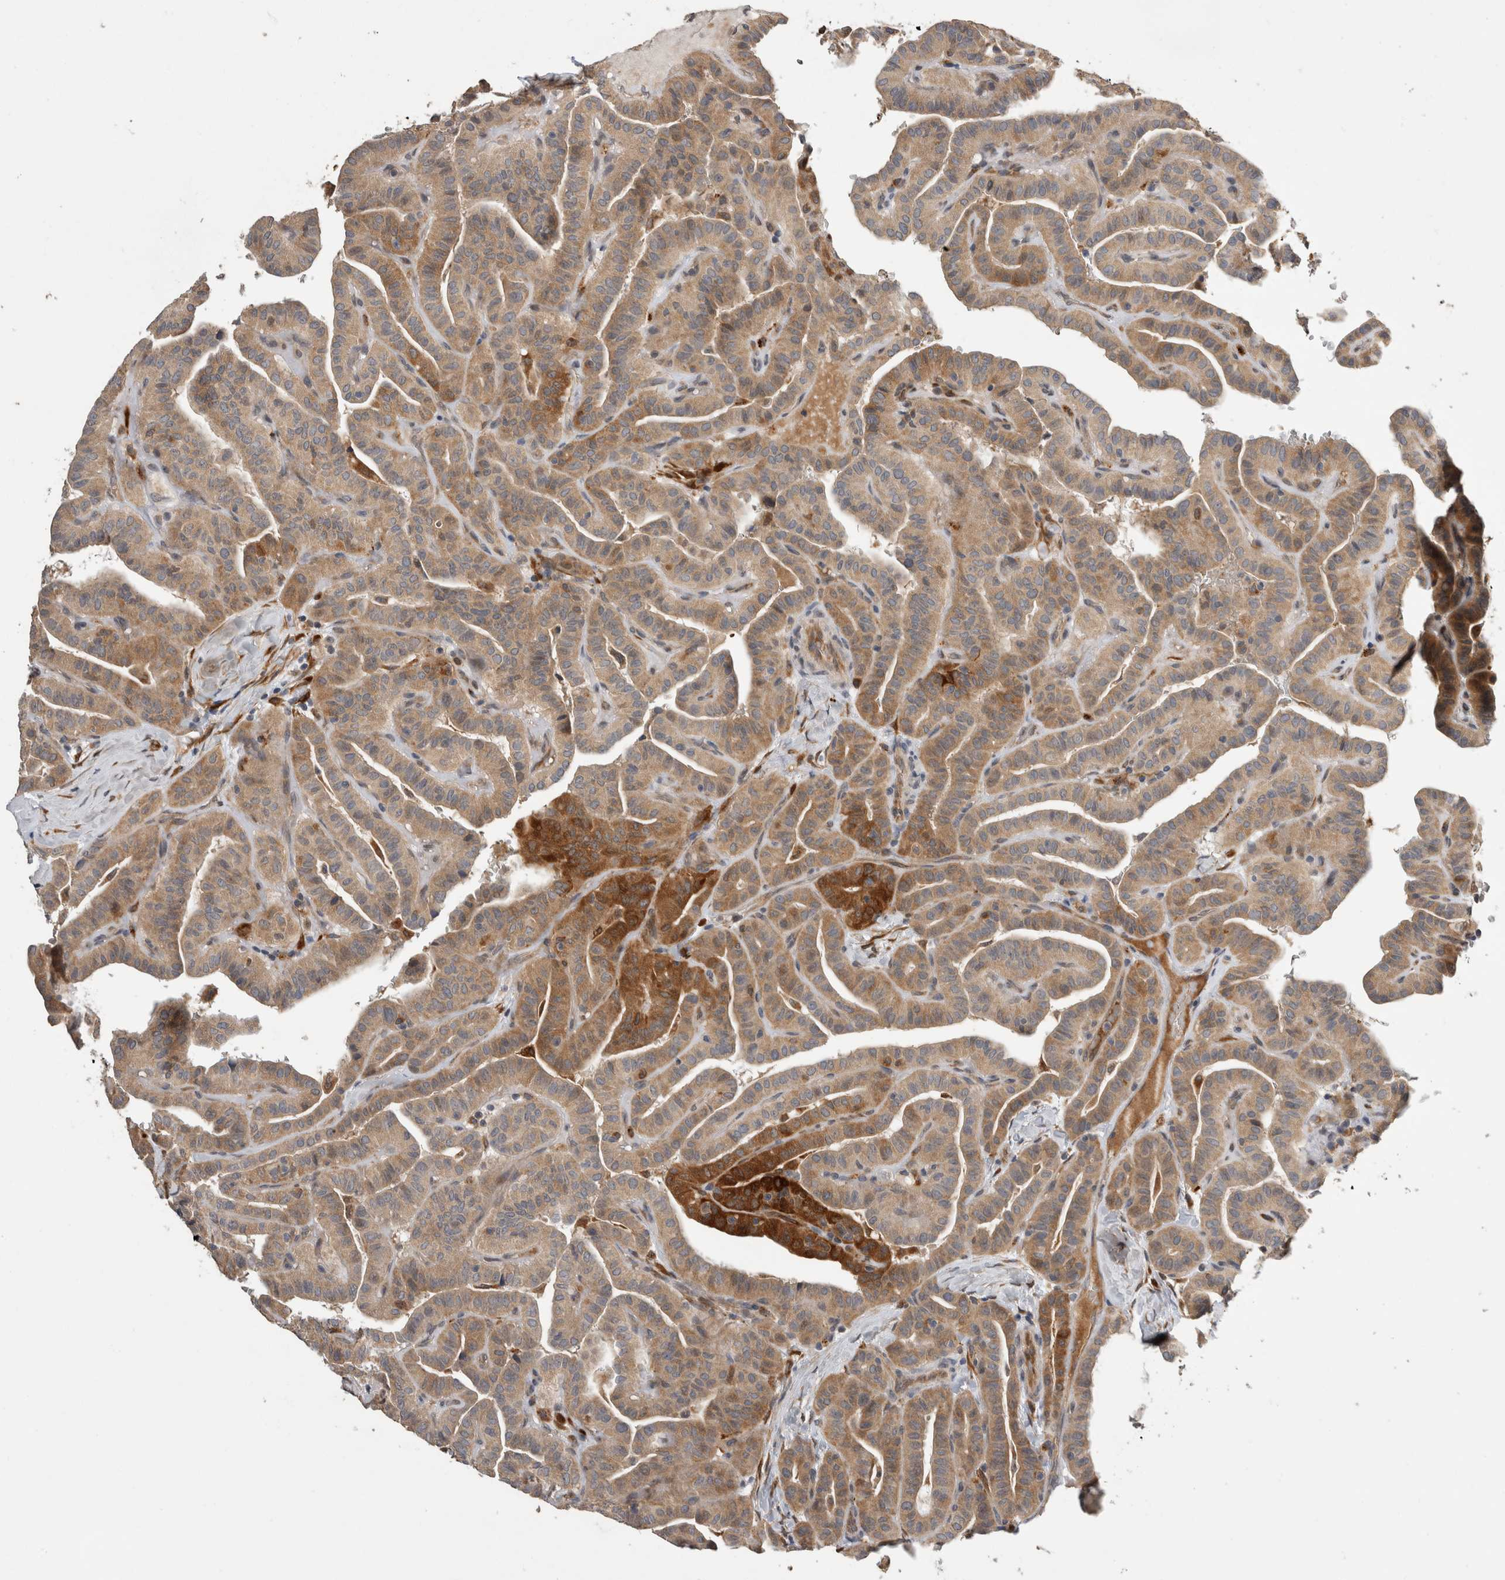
{"staining": {"intensity": "moderate", "quantity": ">75%", "location": "cytoplasmic/membranous"}, "tissue": "thyroid cancer", "cell_type": "Tumor cells", "image_type": "cancer", "snomed": [{"axis": "morphology", "description": "Papillary adenocarcinoma, NOS"}, {"axis": "topography", "description": "Thyroid gland"}], "caption": "Human papillary adenocarcinoma (thyroid) stained with a protein marker exhibits moderate staining in tumor cells.", "gene": "APOL2", "patient": {"sex": "male", "age": 77}}